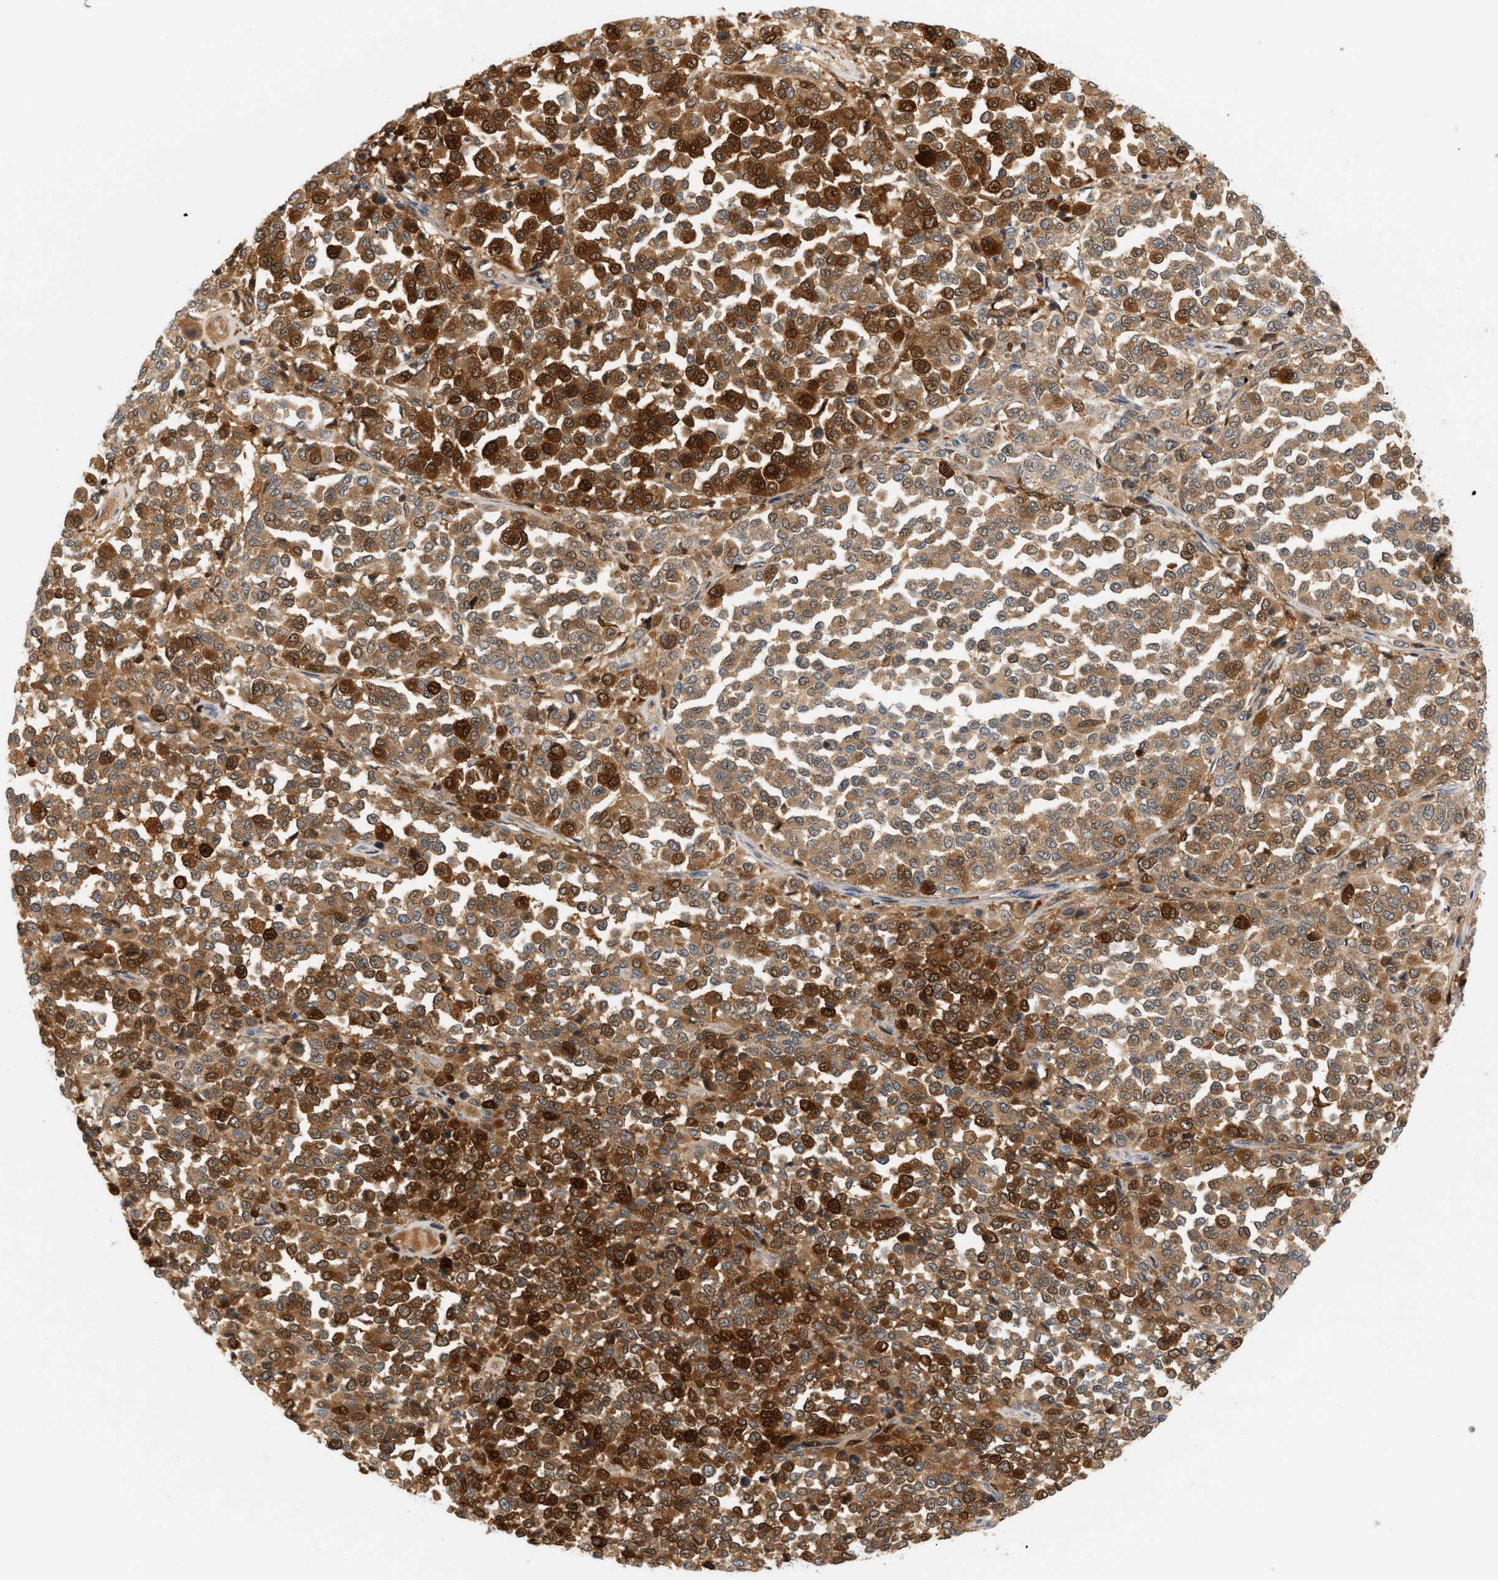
{"staining": {"intensity": "strong", "quantity": ">75%", "location": "cytoplasmic/membranous"}, "tissue": "melanoma", "cell_type": "Tumor cells", "image_type": "cancer", "snomed": [{"axis": "morphology", "description": "Malignant melanoma, Metastatic site"}, {"axis": "topography", "description": "Pancreas"}], "caption": "Human melanoma stained with a protein marker displays strong staining in tumor cells.", "gene": "PYCARD", "patient": {"sex": "female", "age": 30}}